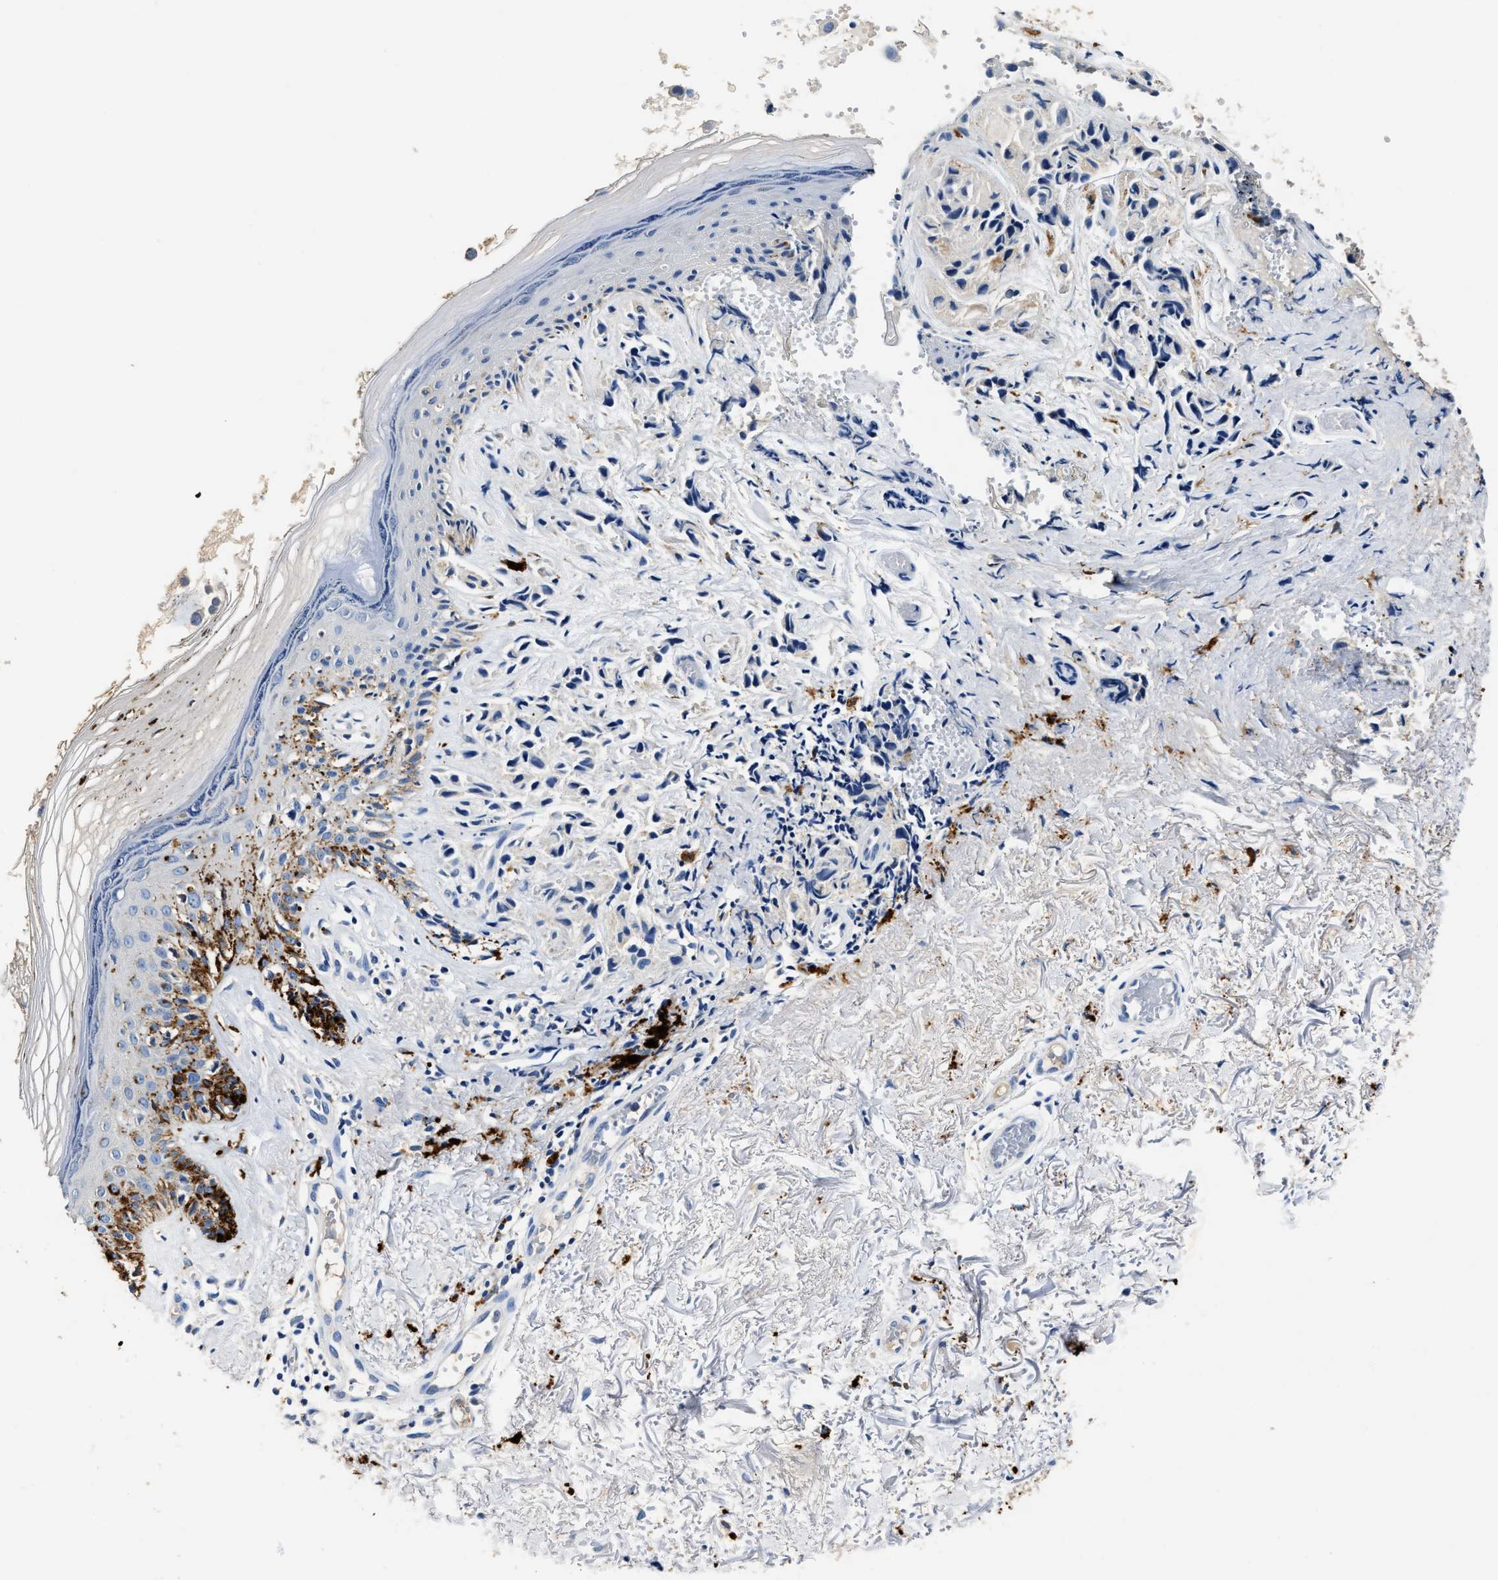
{"staining": {"intensity": "negative", "quantity": "none", "location": "none"}, "tissue": "melanoma", "cell_type": "Tumor cells", "image_type": "cancer", "snomed": [{"axis": "morphology", "description": "Malignant melanoma, NOS"}, {"axis": "topography", "description": "Skin"}], "caption": "Immunohistochemistry histopathology image of melanoma stained for a protein (brown), which demonstrates no positivity in tumor cells.", "gene": "SLCO2B1", "patient": {"sex": "female", "age": 58}}